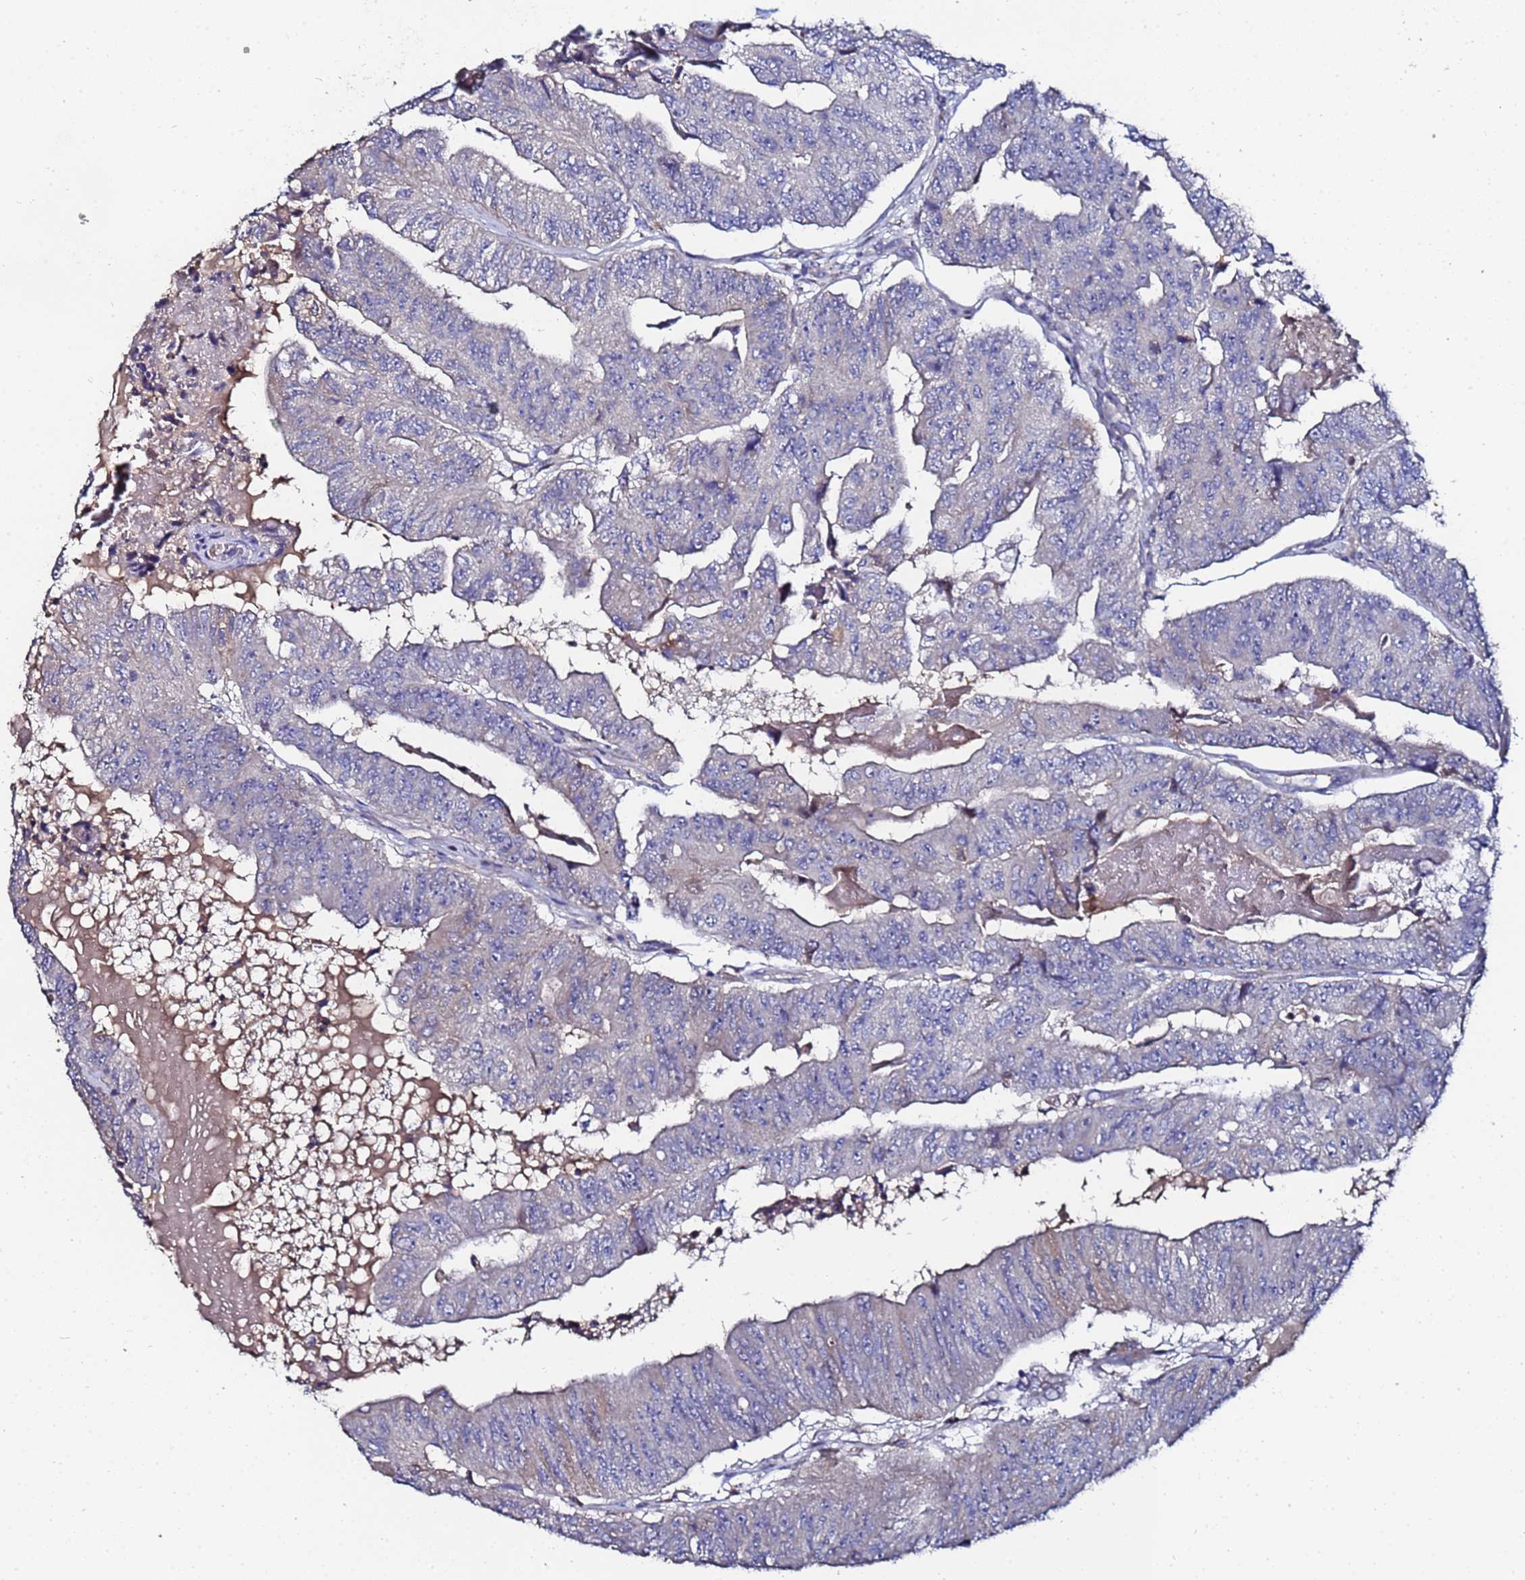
{"staining": {"intensity": "weak", "quantity": "<25%", "location": "cytoplasmic/membranous"}, "tissue": "colorectal cancer", "cell_type": "Tumor cells", "image_type": "cancer", "snomed": [{"axis": "morphology", "description": "Adenocarcinoma, NOS"}, {"axis": "topography", "description": "Colon"}], "caption": "Protein analysis of colorectal cancer shows no significant expression in tumor cells.", "gene": "TCP10L", "patient": {"sex": "female", "age": 67}}